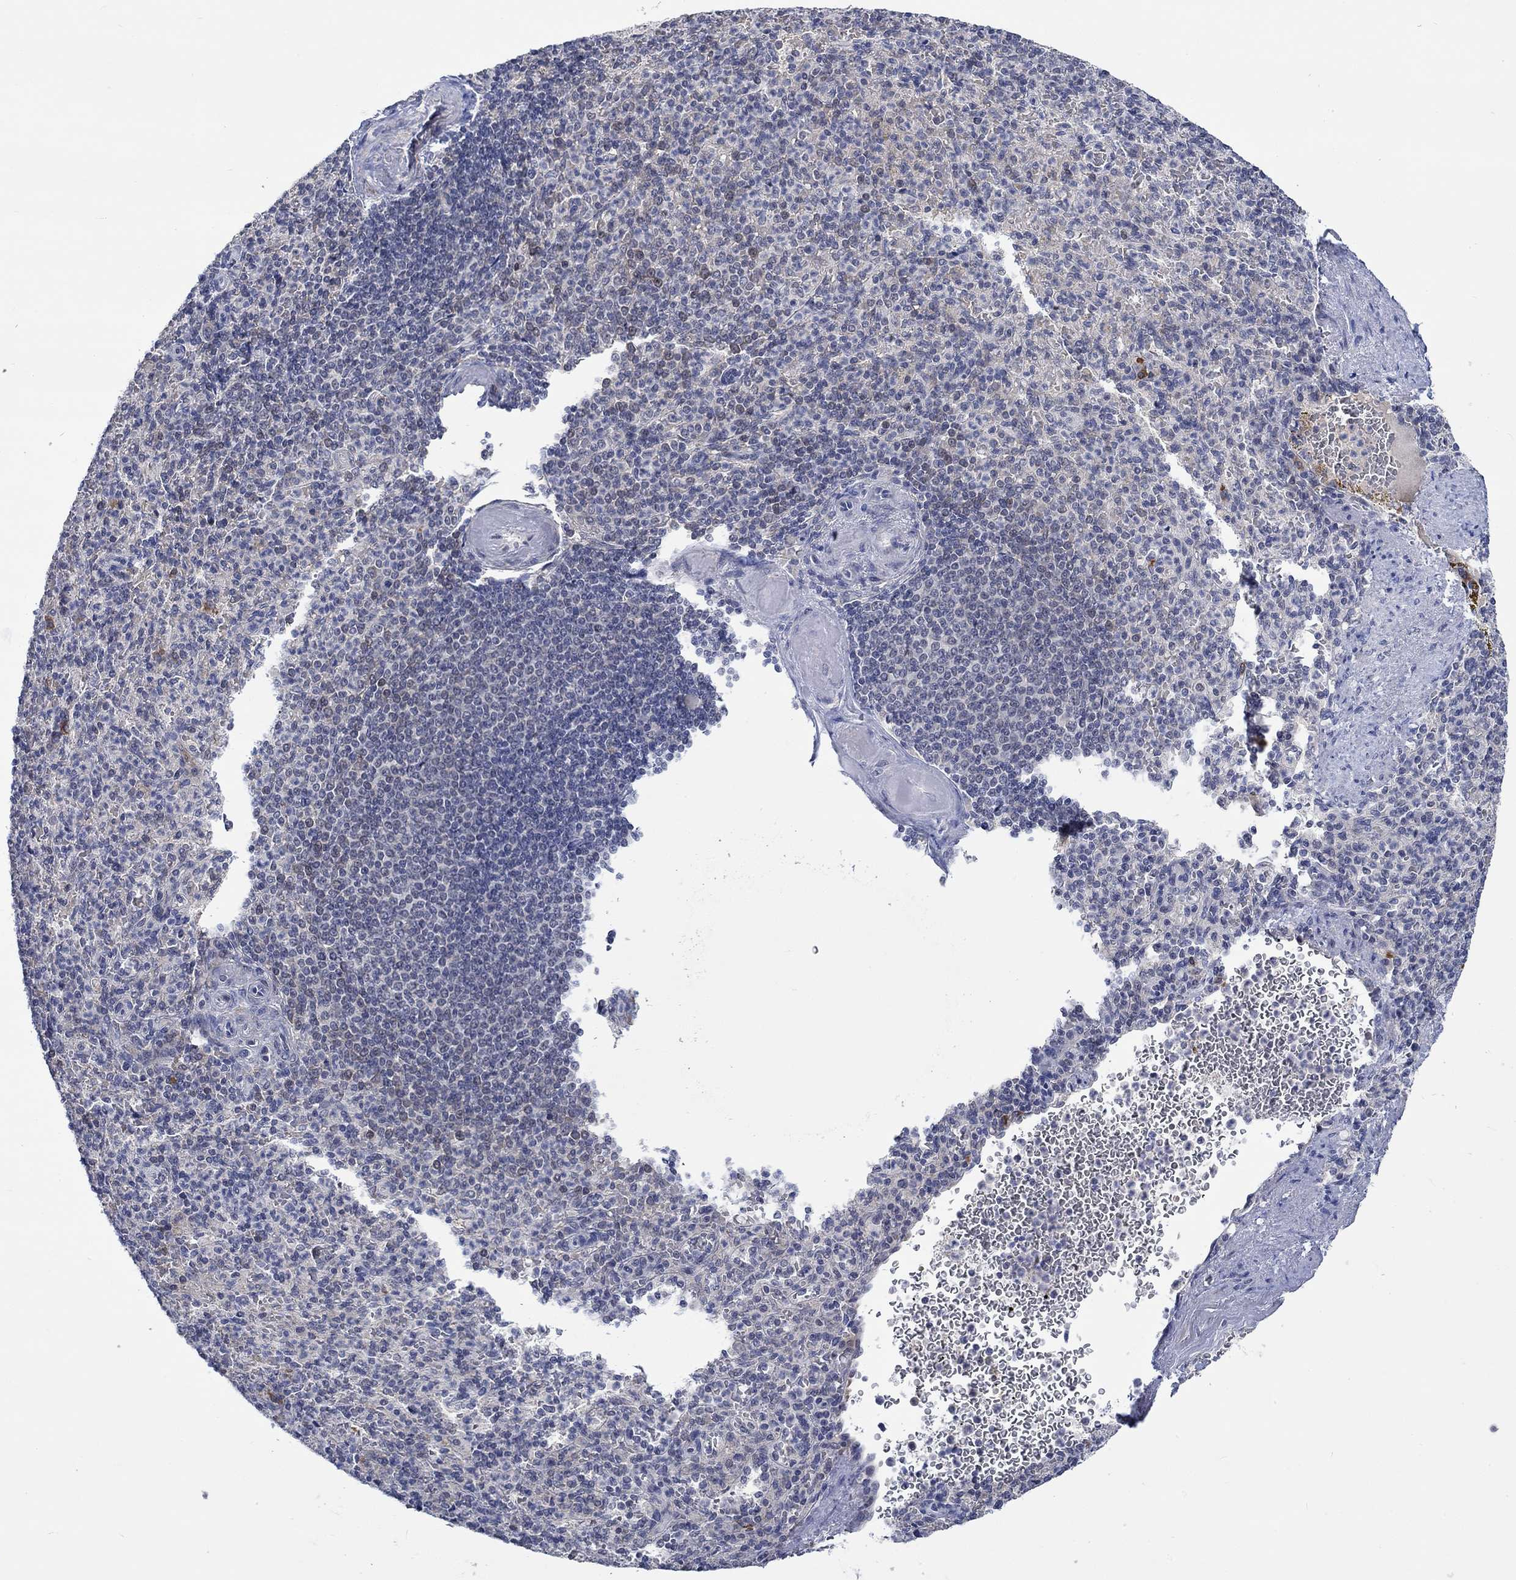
{"staining": {"intensity": "strong", "quantity": "<25%", "location": "cytoplasmic/membranous"}, "tissue": "spleen", "cell_type": "Cells in red pulp", "image_type": "normal", "snomed": [{"axis": "morphology", "description": "Normal tissue, NOS"}, {"axis": "topography", "description": "Spleen"}], "caption": "IHC of benign human spleen demonstrates medium levels of strong cytoplasmic/membranous expression in about <25% of cells in red pulp. Using DAB (brown) and hematoxylin (blue) stains, captured at high magnification using brightfield microscopy.", "gene": "WASF1", "patient": {"sex": "female", "age": 74}}